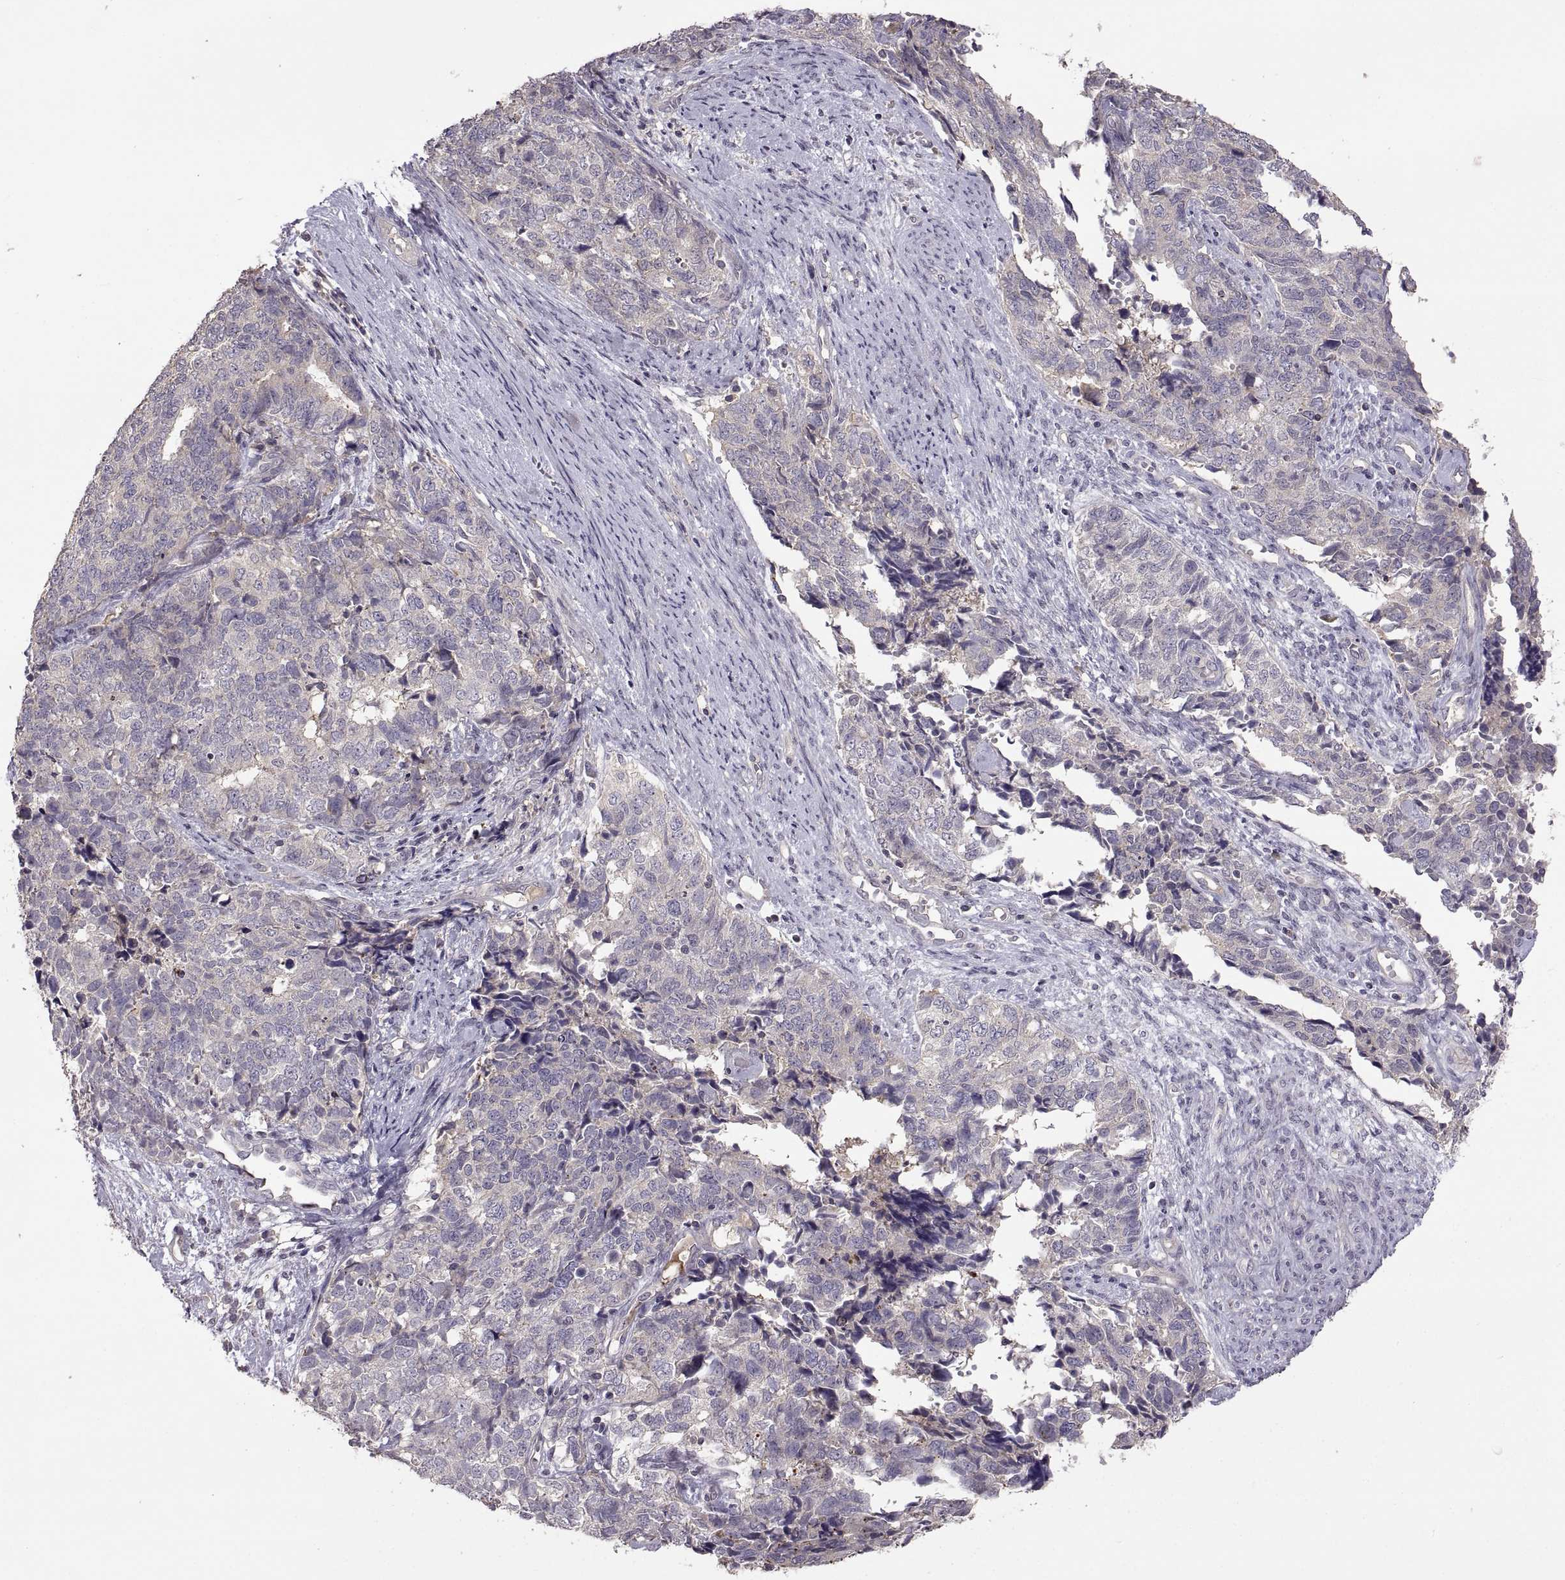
{"staining": {"intensity": "negative", "quantity": "none", "location": "none"}, "tissue": "cervical cancer", "cell_type": "Tumor cells", "image_type": "cancer", "snomed": [{"axis": "morphology", "description": "Squamous cell carcinoma, NOS"}, {"axis": "topography", "description": "Cervix"}], "caption": "Cervical cancer was stained to show a protein in brown. There is no significant expression in tumor cells. Nuclei are stained in blue.", "gene": "NMNAT2", "patient": {"sex": "female", "age": 63}}